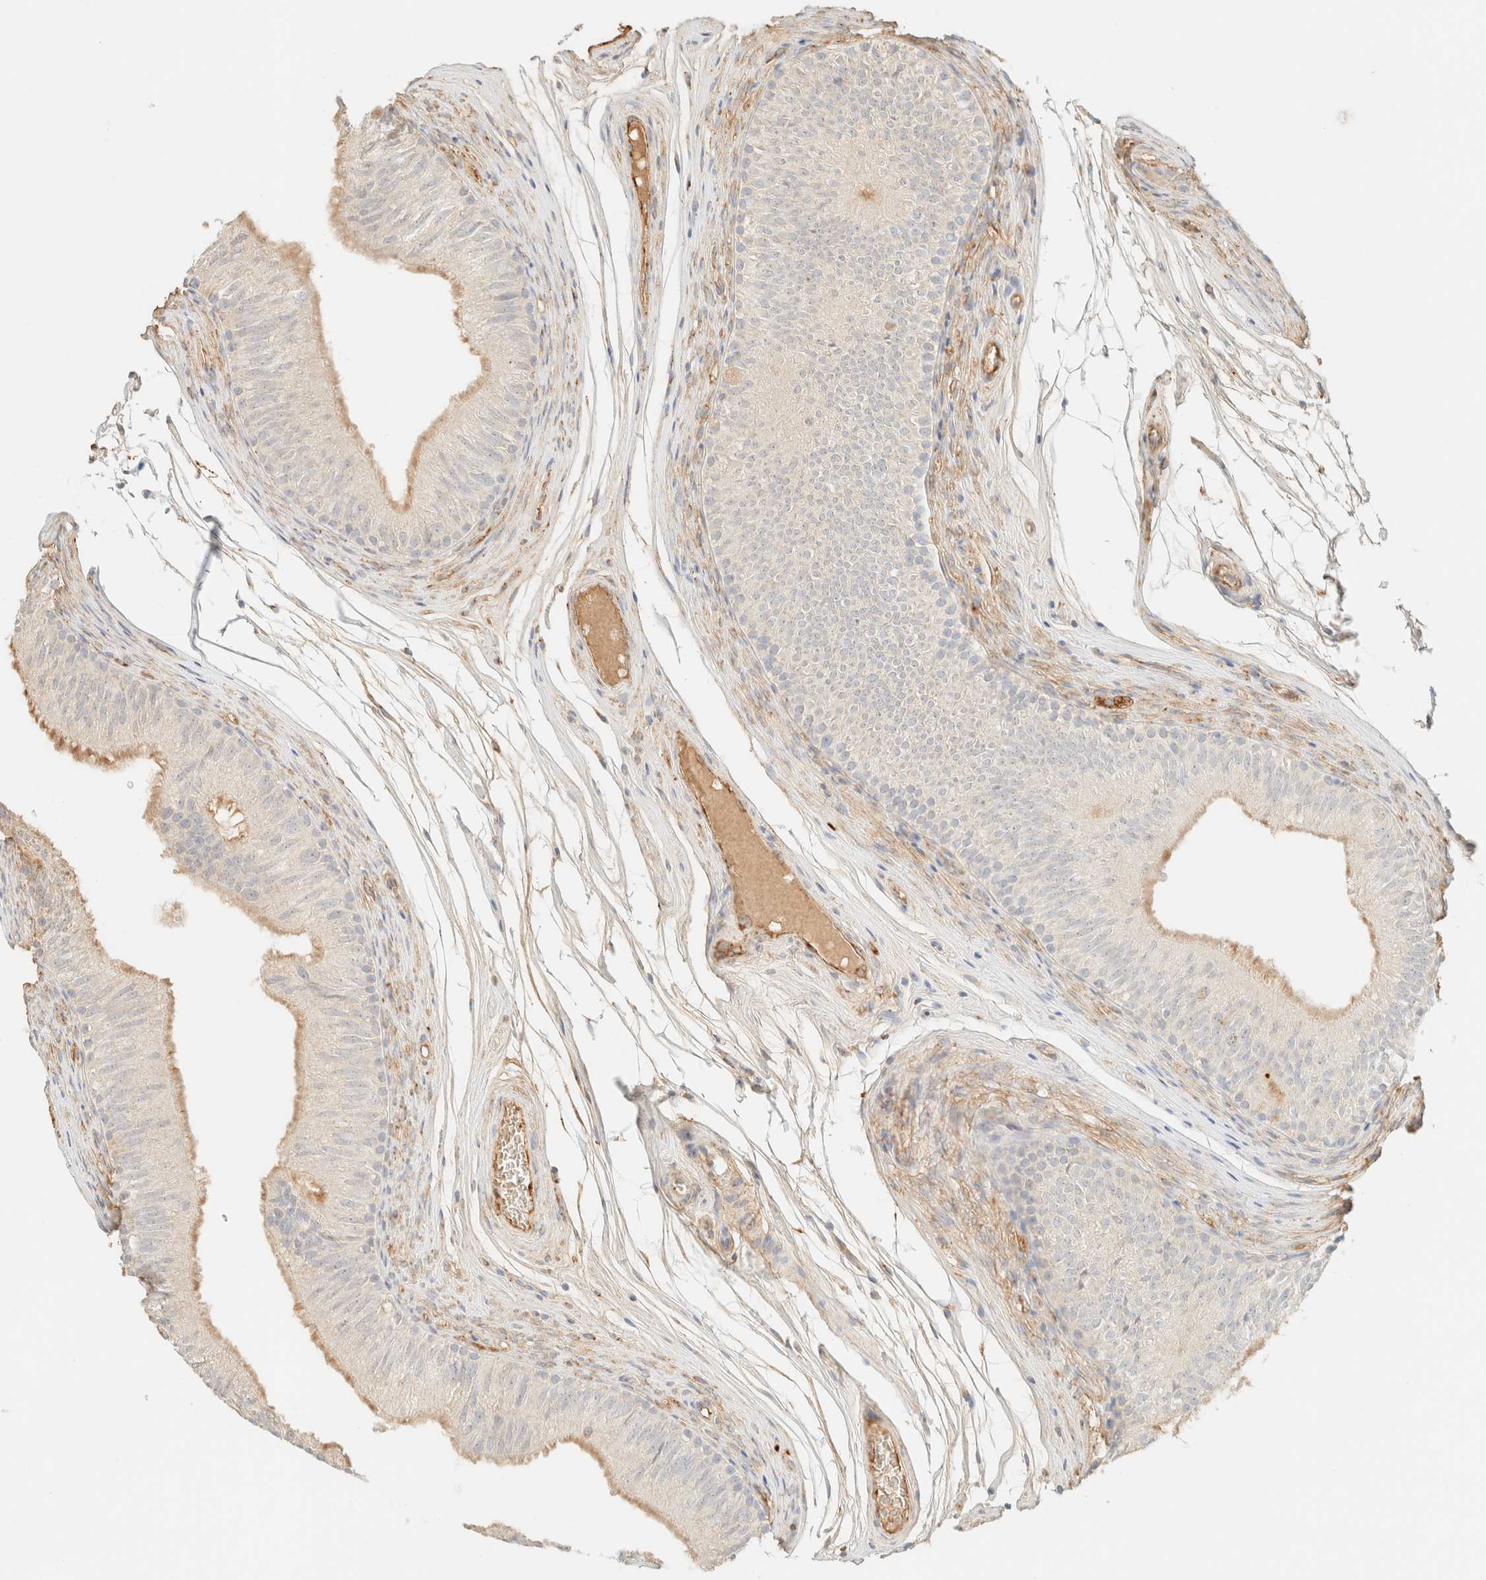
{"staining": {"intensity": "weak", "quantity": "25%-75%", "location": "cytoplasmic/membranous"}, "tissue": "epididymis", "cell_type": "Glandular cells", "image_type": "normal", "snomed": [{"axis": "morphology", "description": "Normal tissue, NOS"}, {"axis": "topography", "description": "Epididymis"}], "caption": "IHC histopathology image of unremarkable epididymis stained for a protein (brown), which reveals low levels of weak cytoplasmic/membranous positivity in about 25%-75% of glandular cells.", "gene": "SPARCL1", "patient": {"sex": "male", "age": 36}}